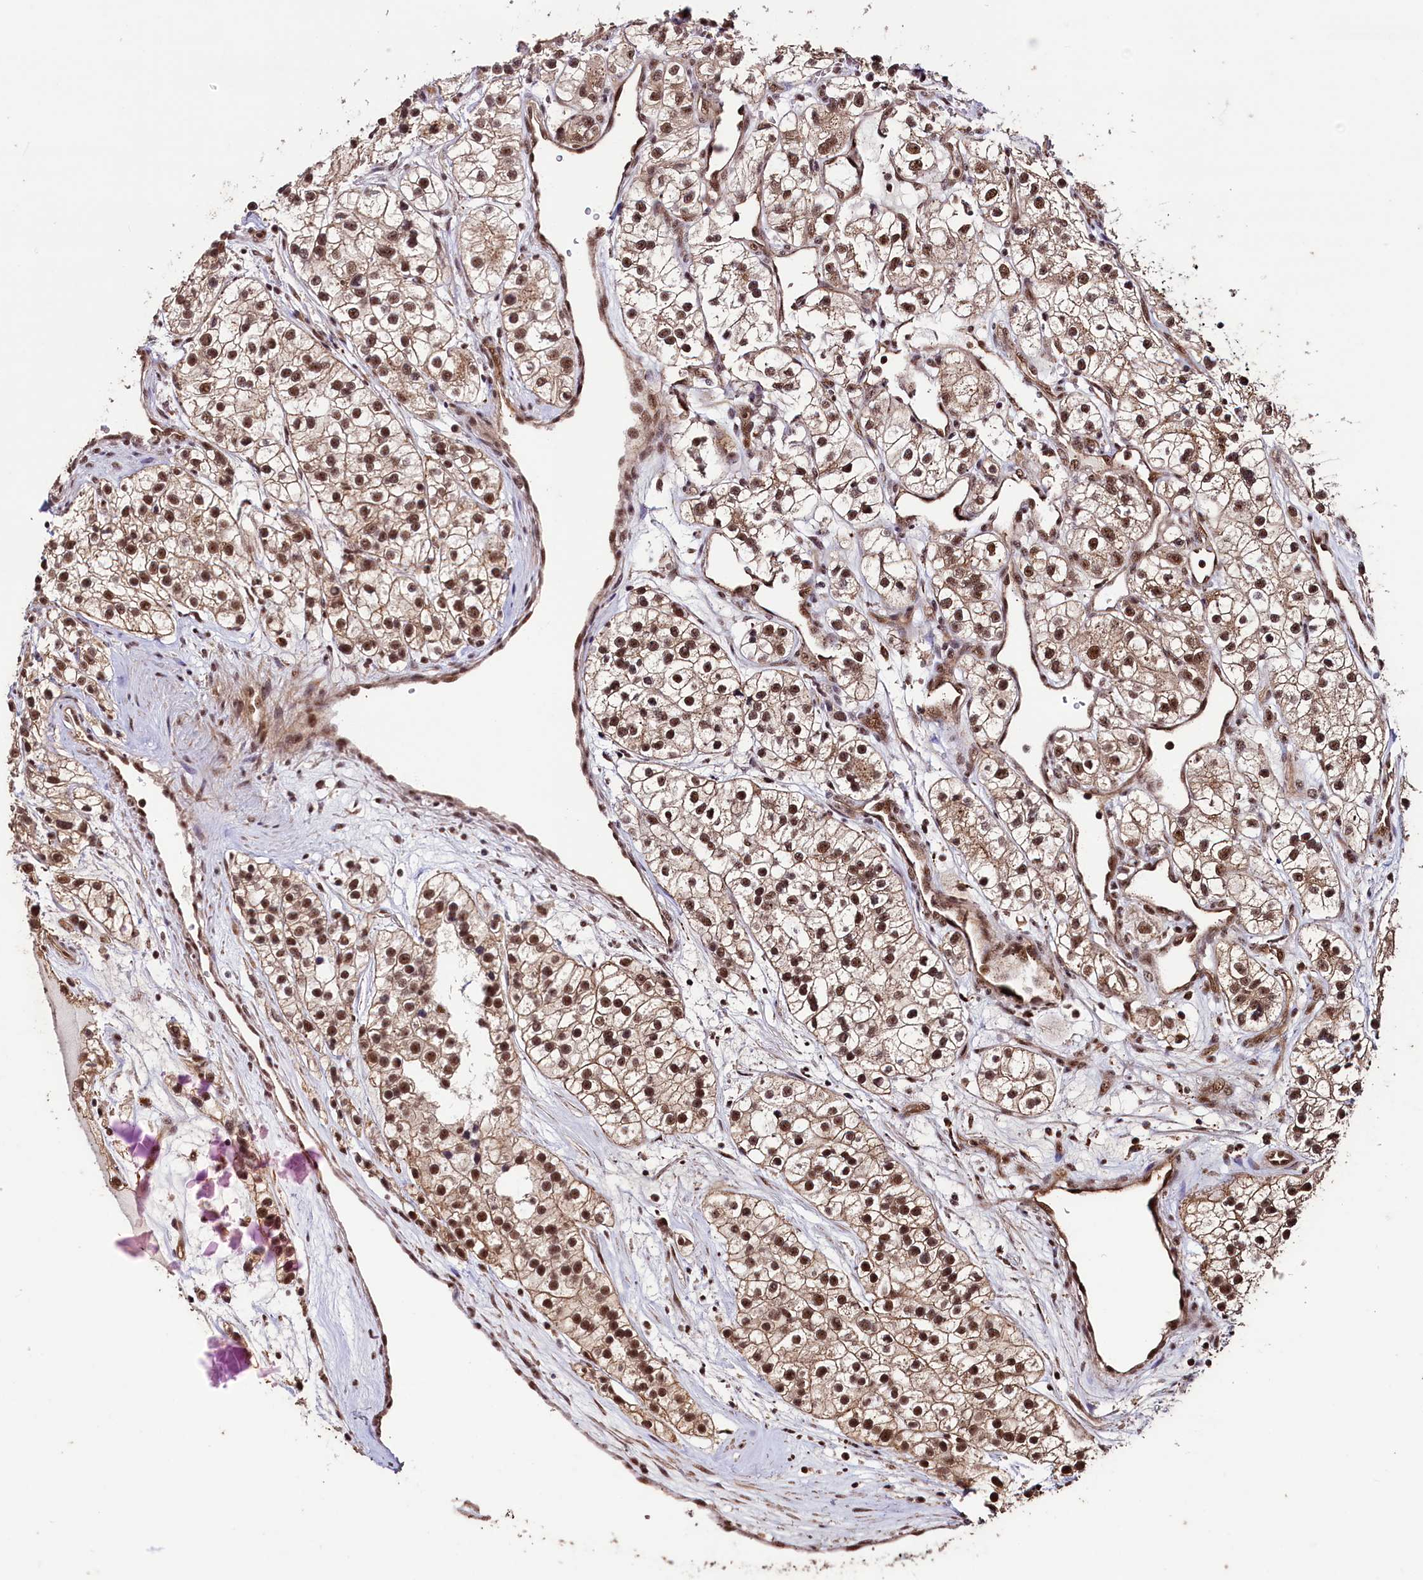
{"staining": {"intensity": "strong", "quantity": ">75%", "location": "nuclear"}, "tissue": "renal cancer", "cell_type": "Tumor cells", "image_type": "cancer", "snomed": [{"axis": "morphology", "description": "Adenocarcinoma, NOS"}, {"axis": "topography", "description": "Kidney"}], "caption": "A high amount of strong nuclear staining is seen in approximately >75% of tumor cells in adenocarcinoma (renal) tissue.", "gene": "SFSWAP", "patient": {"sex": "female", "age": 57}}